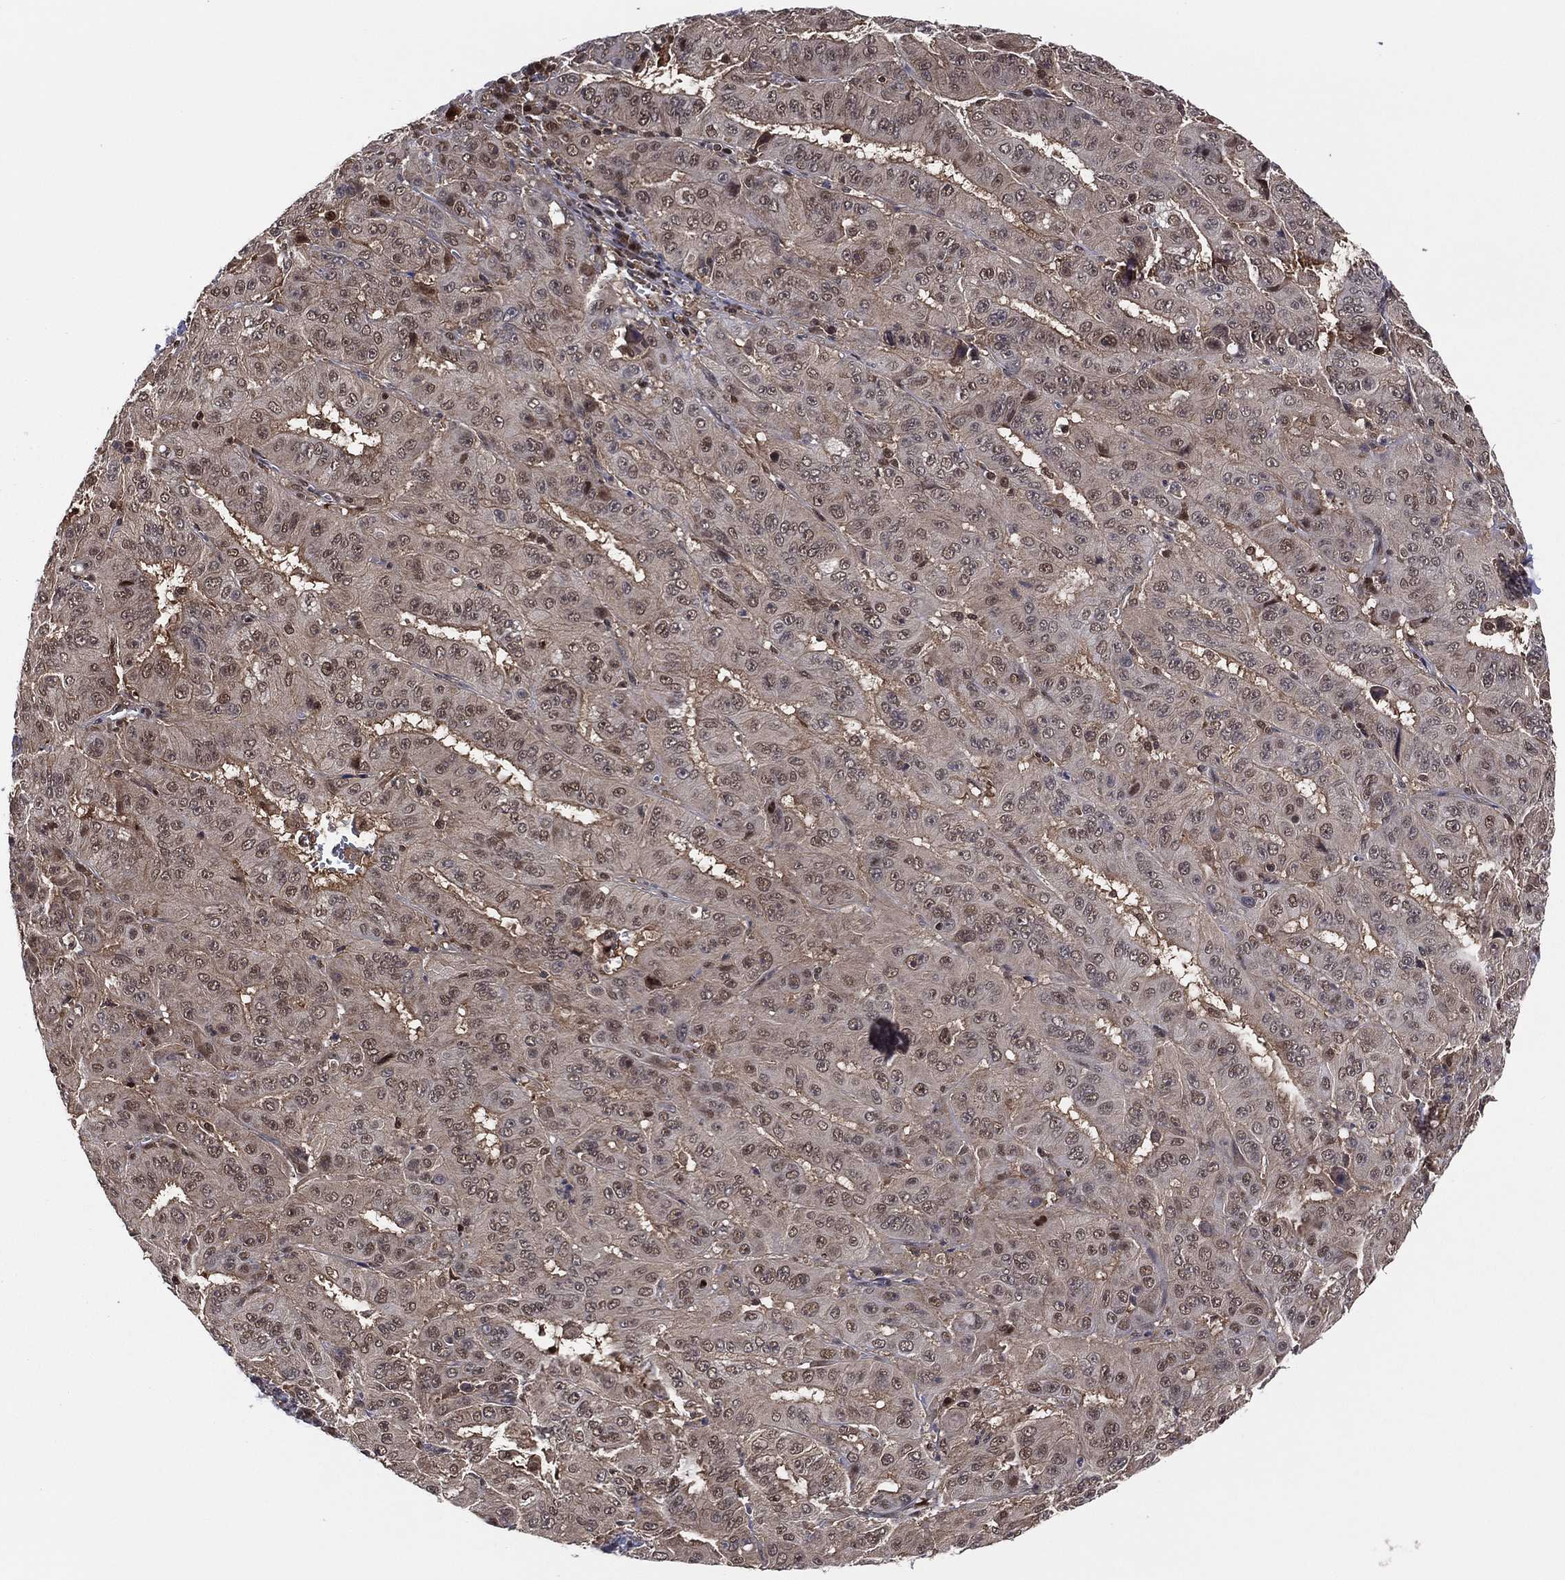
{"staining": {"intensity": "weak", "quantity": "25%-75%", "location": "cytoplasmic/membranous"}, "tissue": "pancreatic cancer", "cell_type": "Tumor cells", "image_type": "cancer", "snomed": [{"axis": "morphology", "description": "Adenocarcinoma, NOS"}, {"axis": "topography", "description": "Pancreas"}], "caption": "Pancreatic adenocarcinoma stained with a protein marker exhibits weak staining in tumor cells.", "gene": "ICOSLG", "patient": {"sex": "male", "age": 63}}